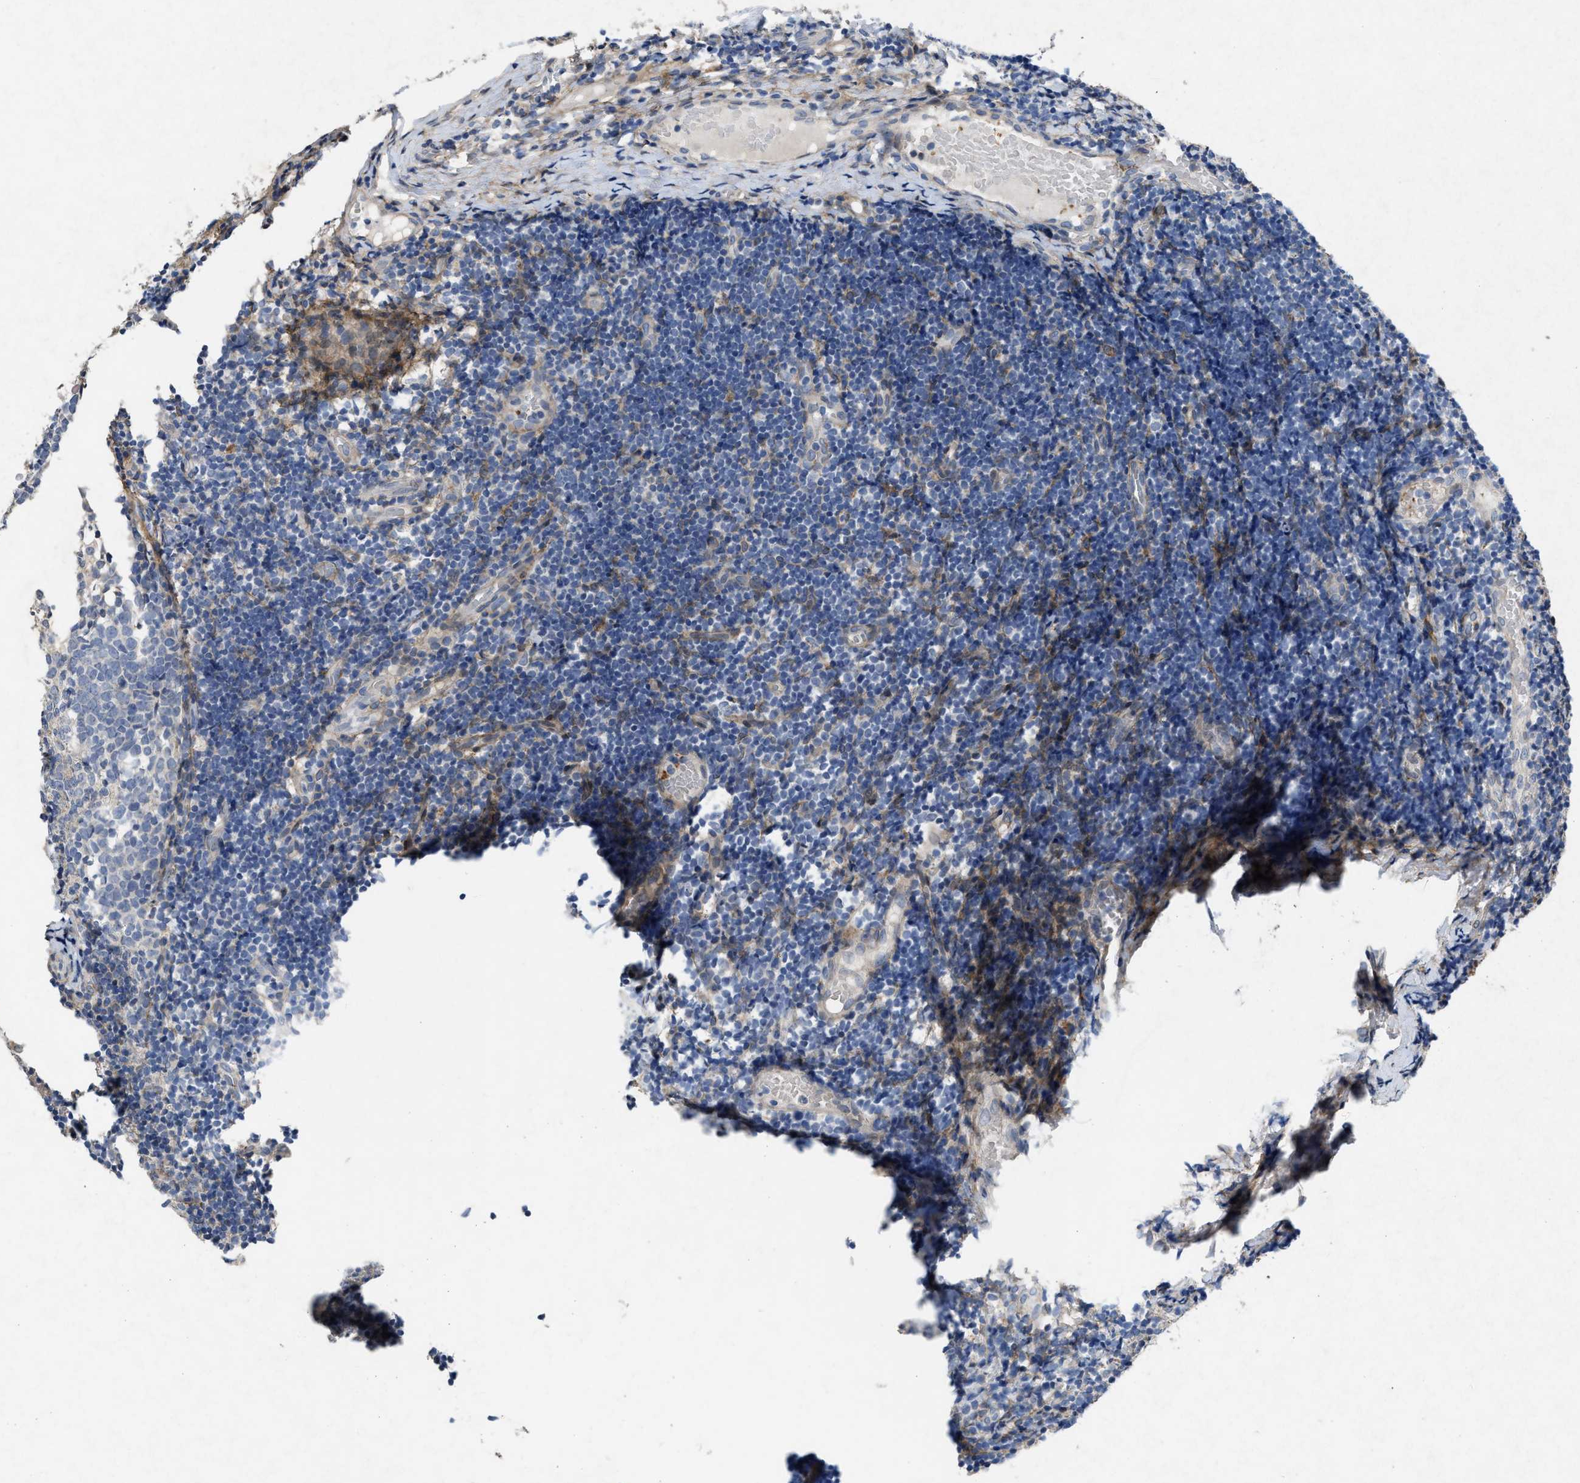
{"staining": {"intensity": "negative", "quantity": "none", "location": "none"}, "tissue": "tonsil", "cell_type": "Germinal center cells", "image_type": "normal", "snomed": [{"axis": "morphology", "description": "Normal tissue, NOS"}, {"axis": "topography", "description": "Tonsil"}], "caption": "This is an immunohistochemistry micrograph of benign tonsil. There is no expression in germinal center cells.", "gene": "PDGFRA", "patient": {"sex": "female", "age": 19}}